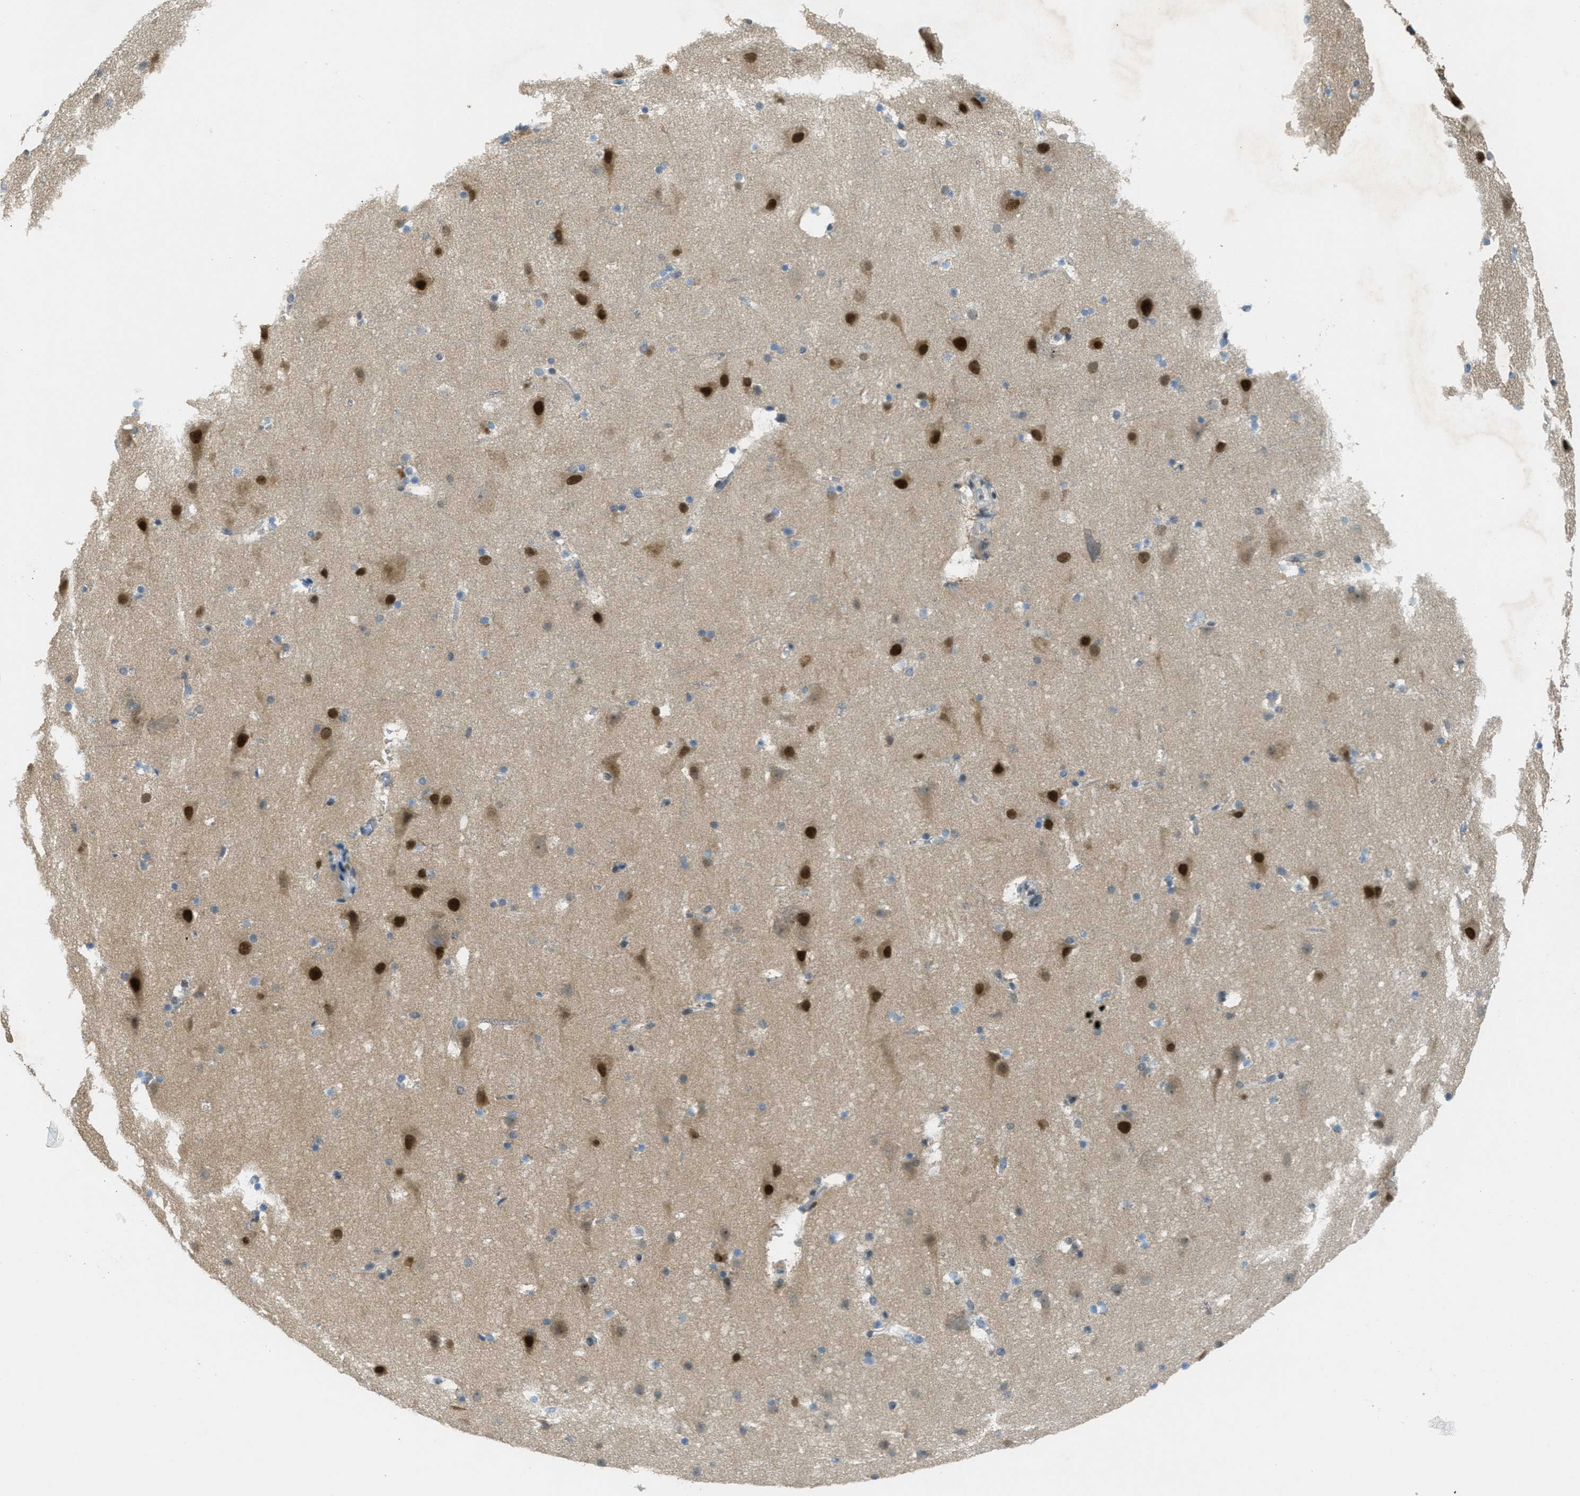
{"staining": {"intensity": "negative", "quantity": "none", "location": "none"}, "tissue": "cerebral cortex", "cell_type": "Endothelial cells", "image_type": "normal", "snomed": [{"axis": "morphology", "description": "Normal tissue, NOS"}, {"axis": "topography", "description": "Cerebral cortex"}], "caption": "DAB immunohistochemical staining of normal cerebral cortex shows no significant staining in endothelial cells.", "gene": "TCF20", "patient": {"sex": "male", "age": 45}}